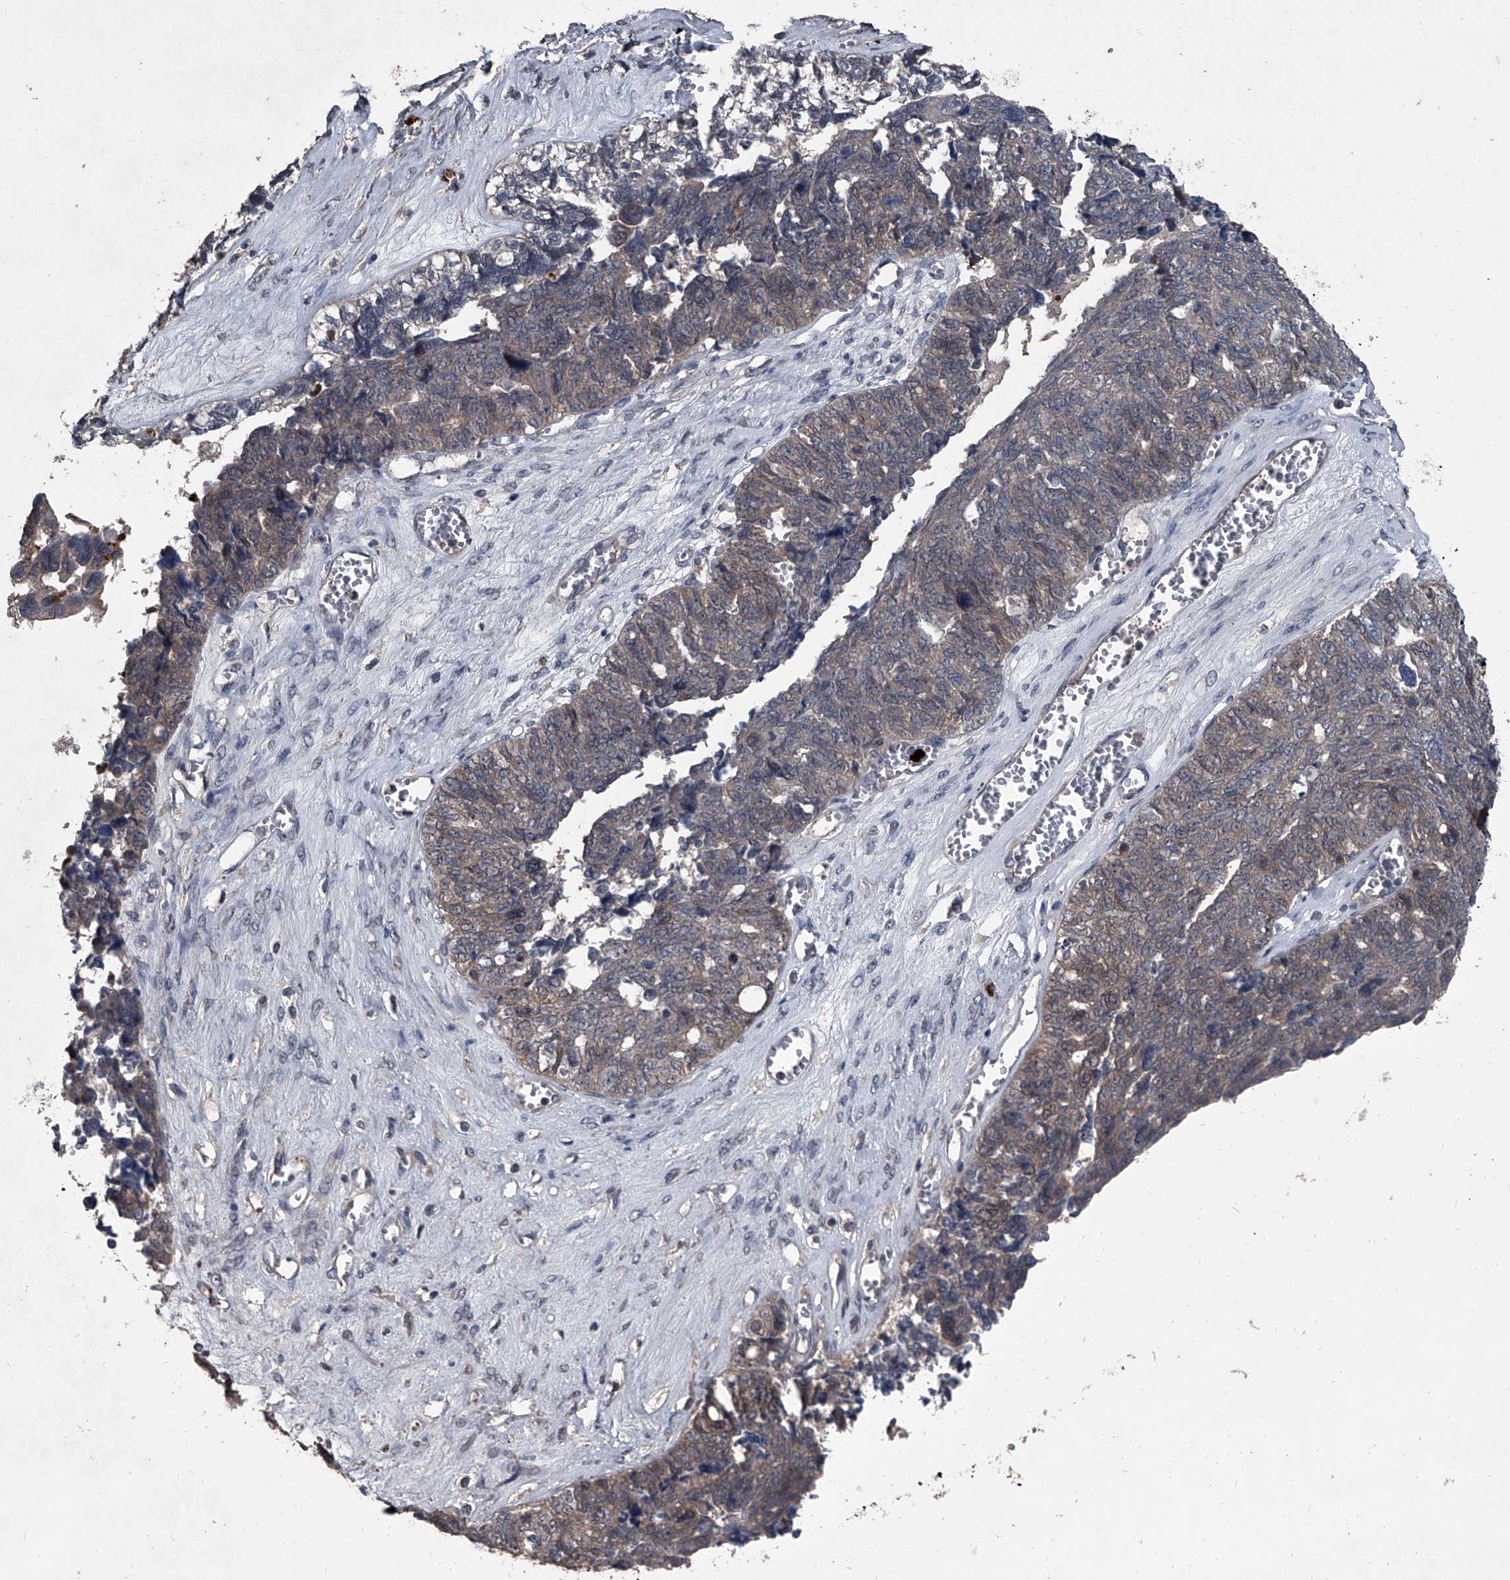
{"staining": {"intensity": "weak", "quantity": "25%-75%", "location": "cytoplasmic/membranous,nuclear"}, "tissue": "ovarian cancer", "cell_type": "Tumor cells", "image_type": "cancer", "snomed": [{"axis": "morphology", "description": "Cystadenocarcinoma, serous, NOS"}, {"axis": "topography", "description": "Ovary"}], "caption": "Ovarian cancer stained with DAB (3,3'-diaminobenzidine) immunohistochemistry reveals low levels of weak cytoplasmic/membranous and nuclear positivity in about 25%-75% of tumor cells. The protein of interest is stained brown, and the nuclei are stained in blue (DAB IHC with brightfield microscopy, high magnification).", "gene": "OARD1", "patient": {"sex": "female", "age": 79}}